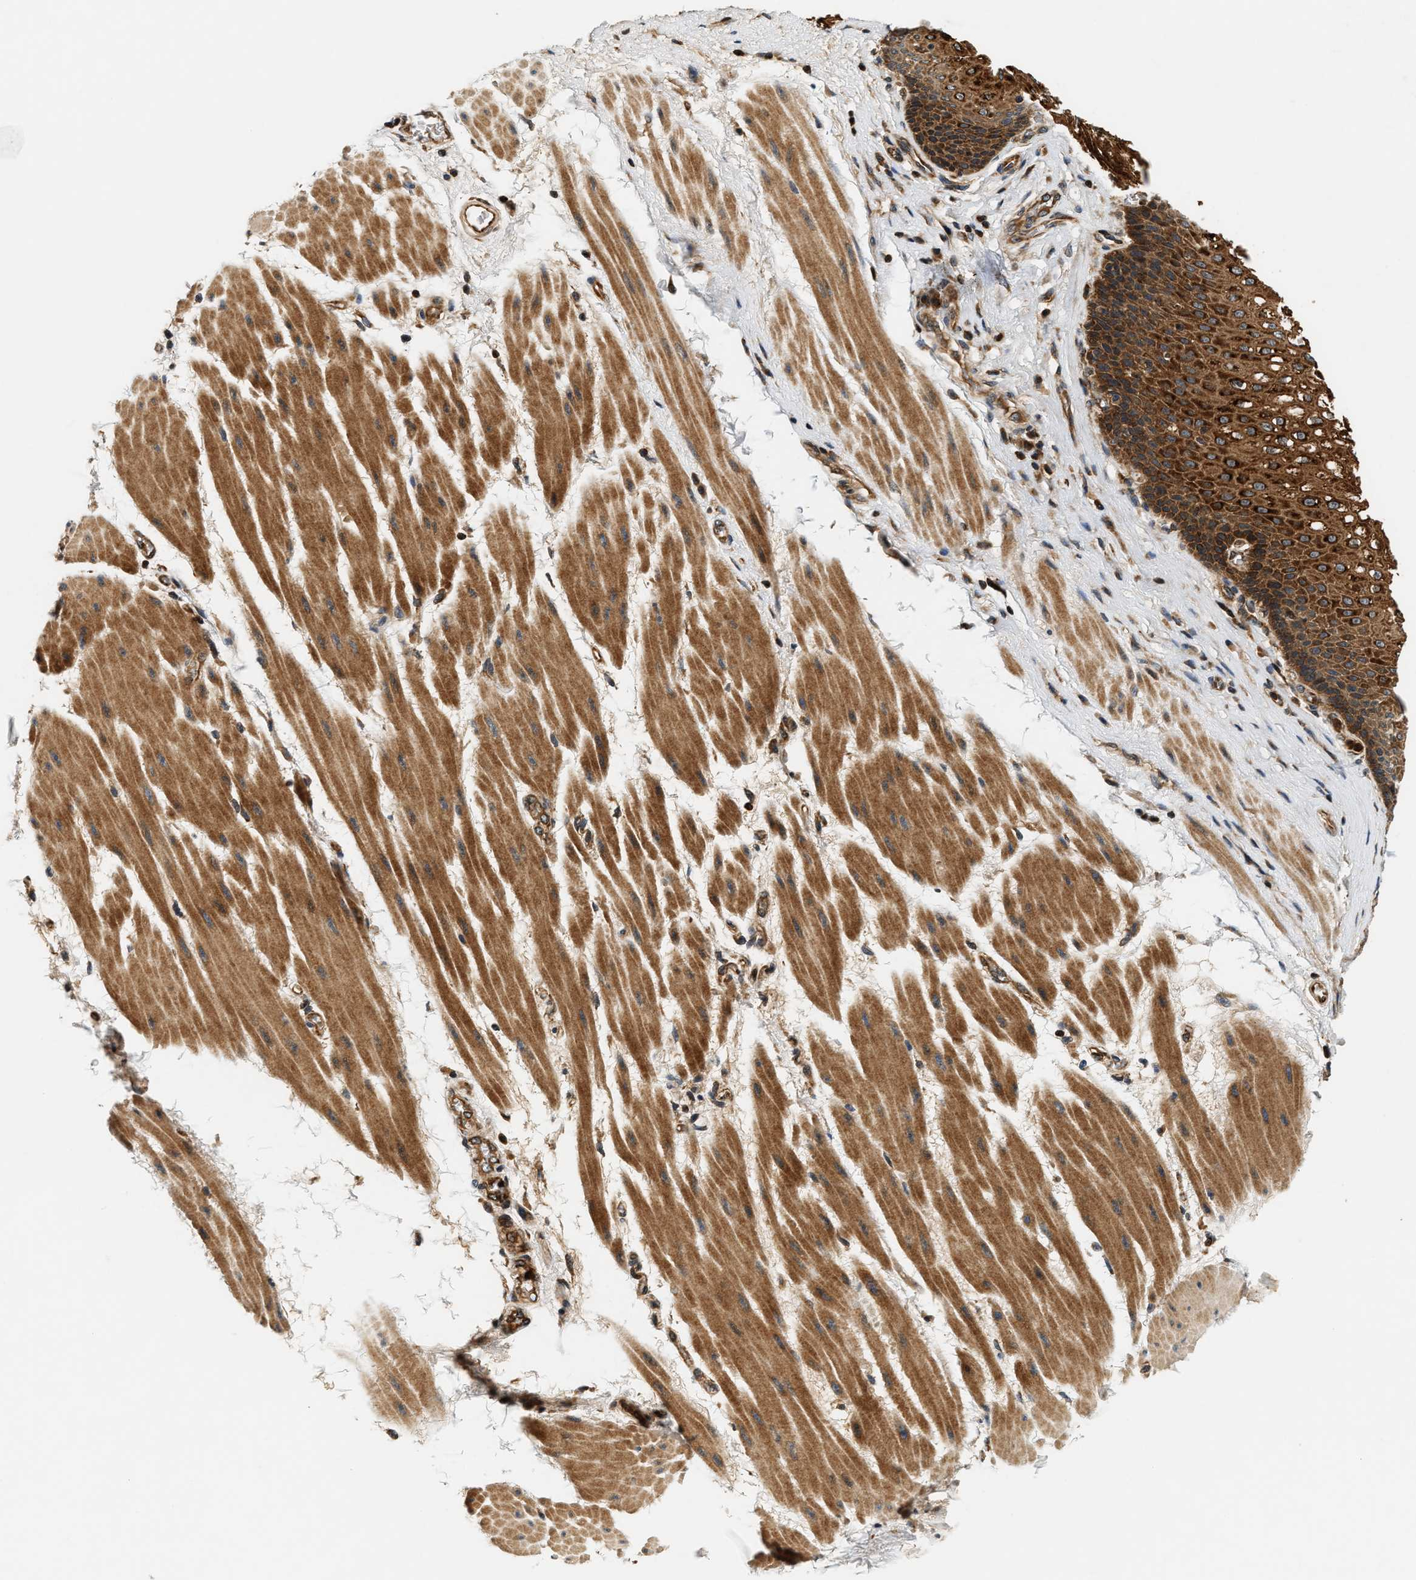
{"staining": {"intensity": "strong", "quantity": ">75%", "location": "cytoplasmic/membranous"}, "tissue": "esophagus", "cell_type": "Squamous epithelial cells", "image_type": "normal", "snomed": [{"axis": "morphology", "description": "Normal tissue, NOS"}, {"axis": "topography", "description": "Esophagus"}], "caption": "Squamous epithelial cells demonstrate high levels of strong cytoplasmic/membranous staining in about >75% of cells in benign esophagus. The staining is performed using DAB brown chromogen to label protein expression. The nuclei are counter-stained blue using hematoxylin.", "gene": "SAMD9", "patient": {"sex": "male", "age": 48}}